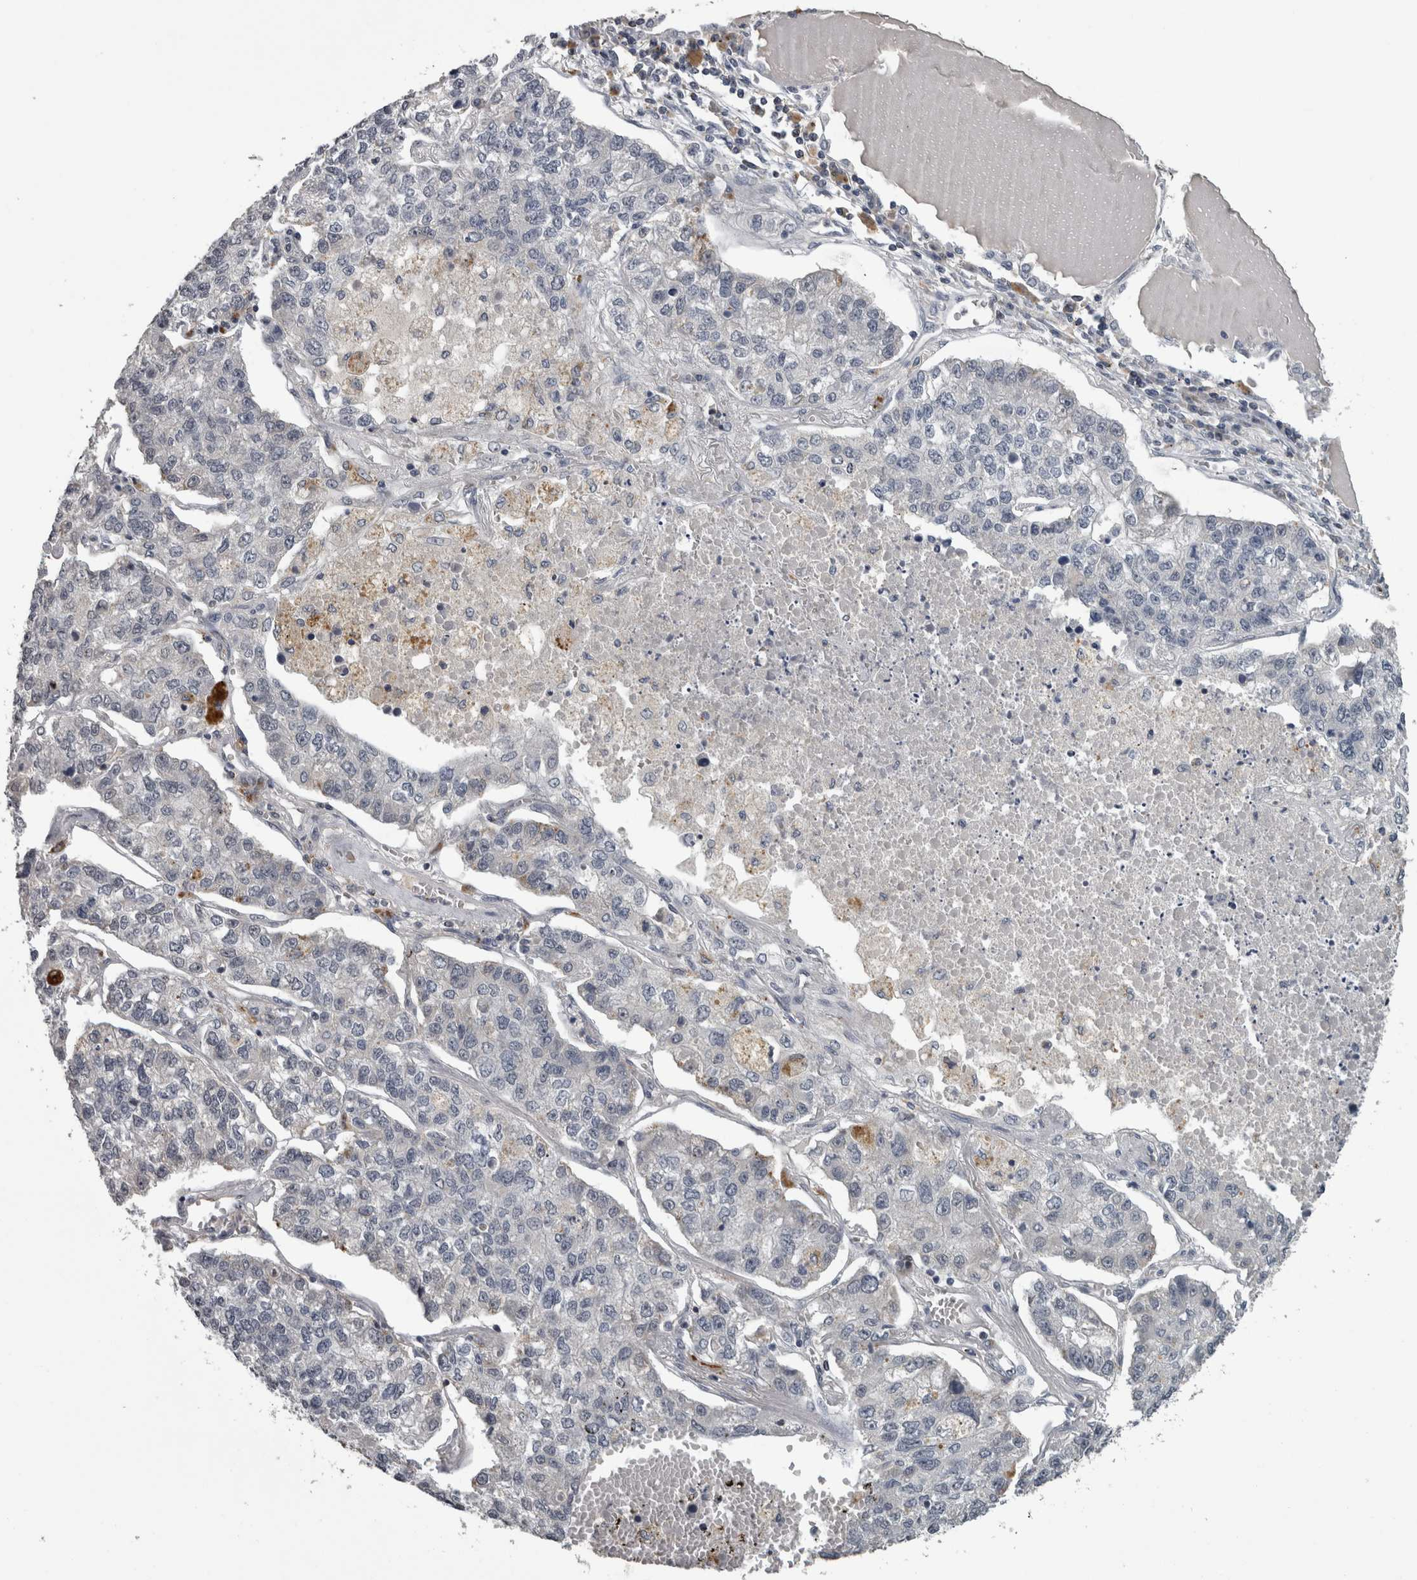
{"staining": {"intensity": "negative", "quantity": "none", "location": "none"}, "tissue": "lung cancer", "cell_type": "Tumor cells", "image_type": "cancer", "snomed": [{"axis": "morphology", "description": "Adenocarcinoma, NOS"}, {"axis": "topography", "description": "Lung"}], "caption": "Immunohistochemistry (IHC) of human adenocarcinoma (lung) exhibits no expression in tumor cells.", "gene": "NAAA", "patient": {"sex": "male", "age": 49}}